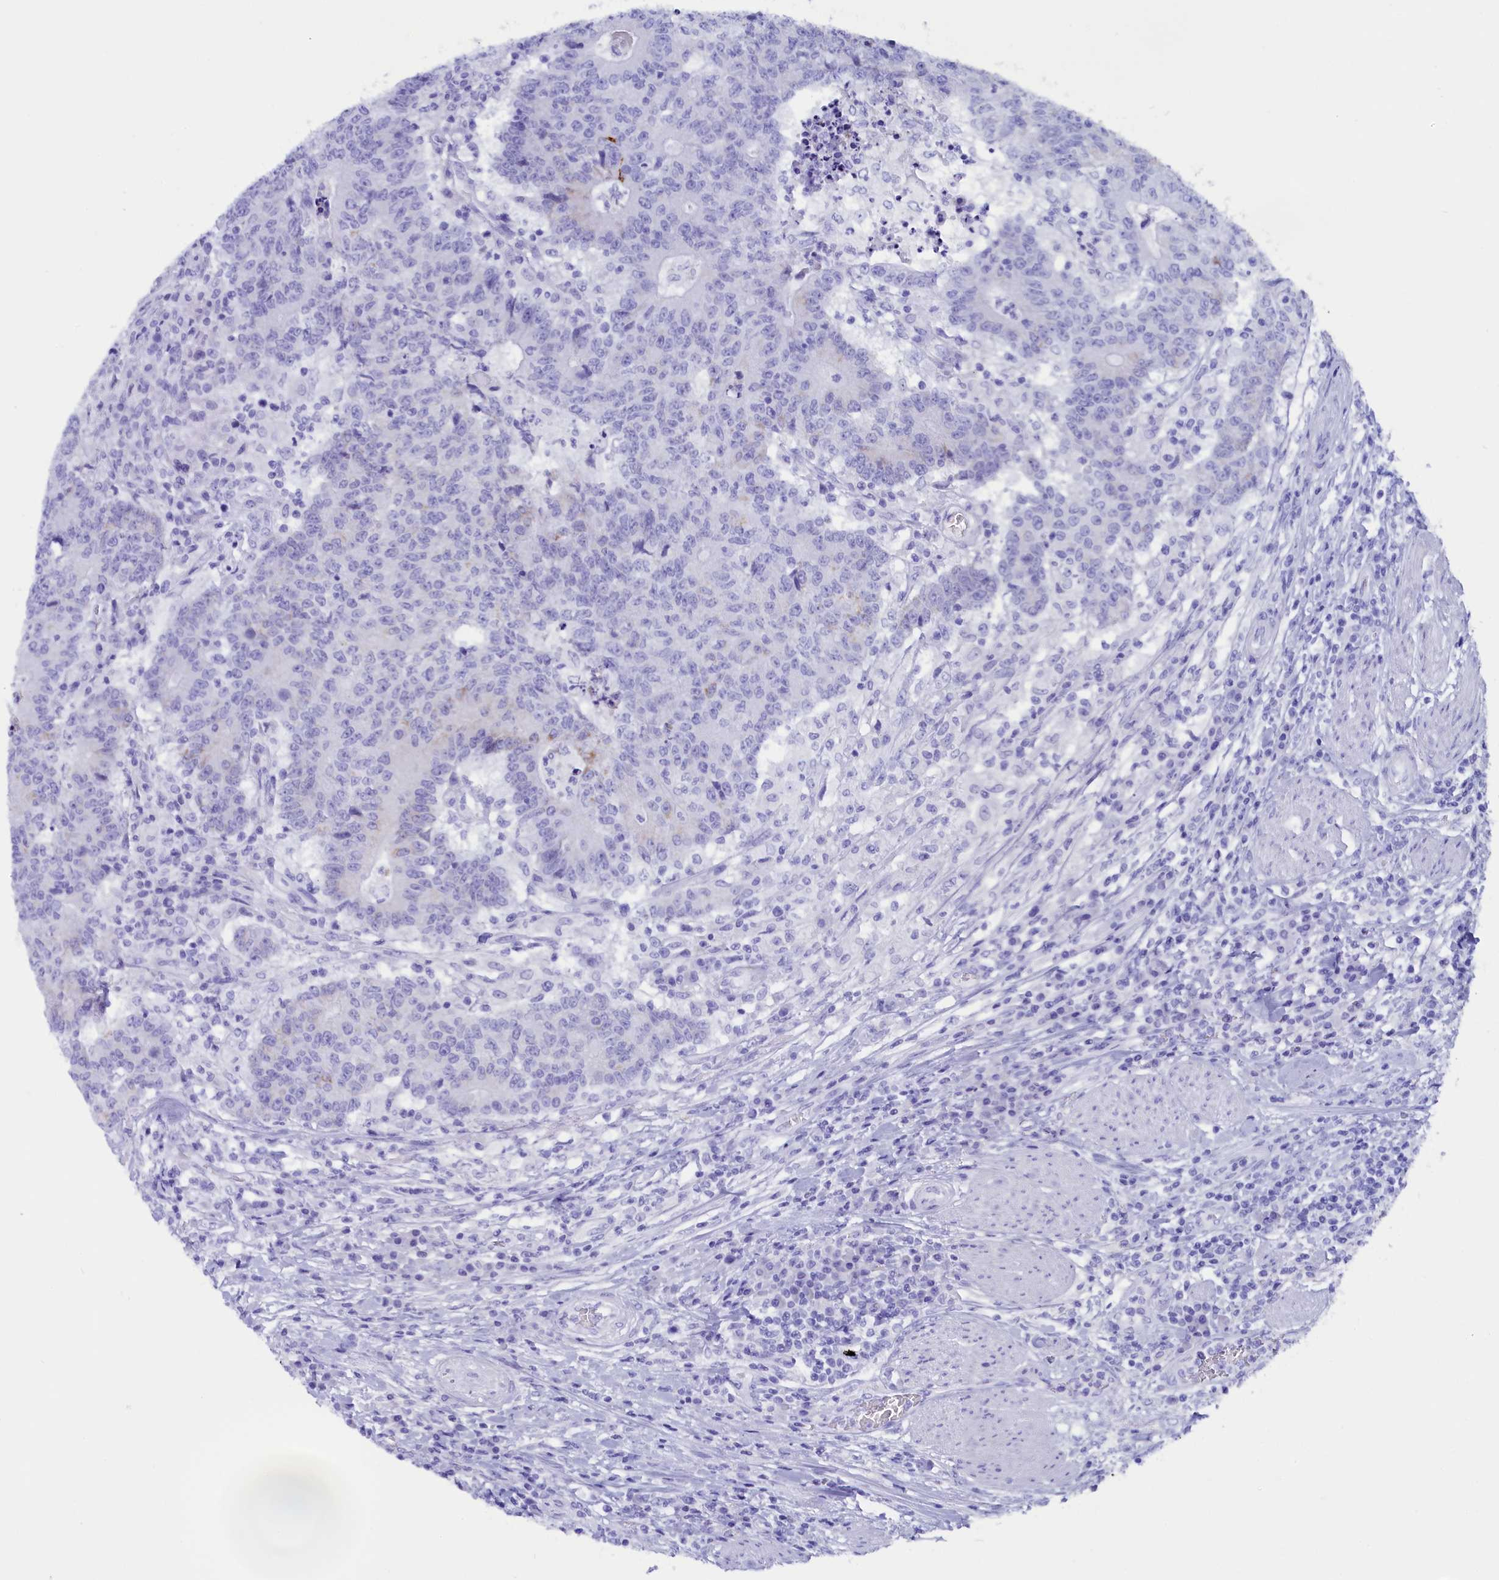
{"staining": {"intensity": "negative", "quantity": "none", "location": "none"}, "tissue": "colorectal cancer", "cell_type": "Tumor cells", "image_type": "cancer", "snomed": [{"axis": "morphology", "description": "Adenocarcinoma, NOS"}, {"axis": "topography", "description": "Colon"}], "caption": "Adenocarcinoma (colorectal) stained for a protein using IHC reveals no staining tumor cells.", "gene": "ANKRD29", "patient": {"sex": "female", "age": 75}}